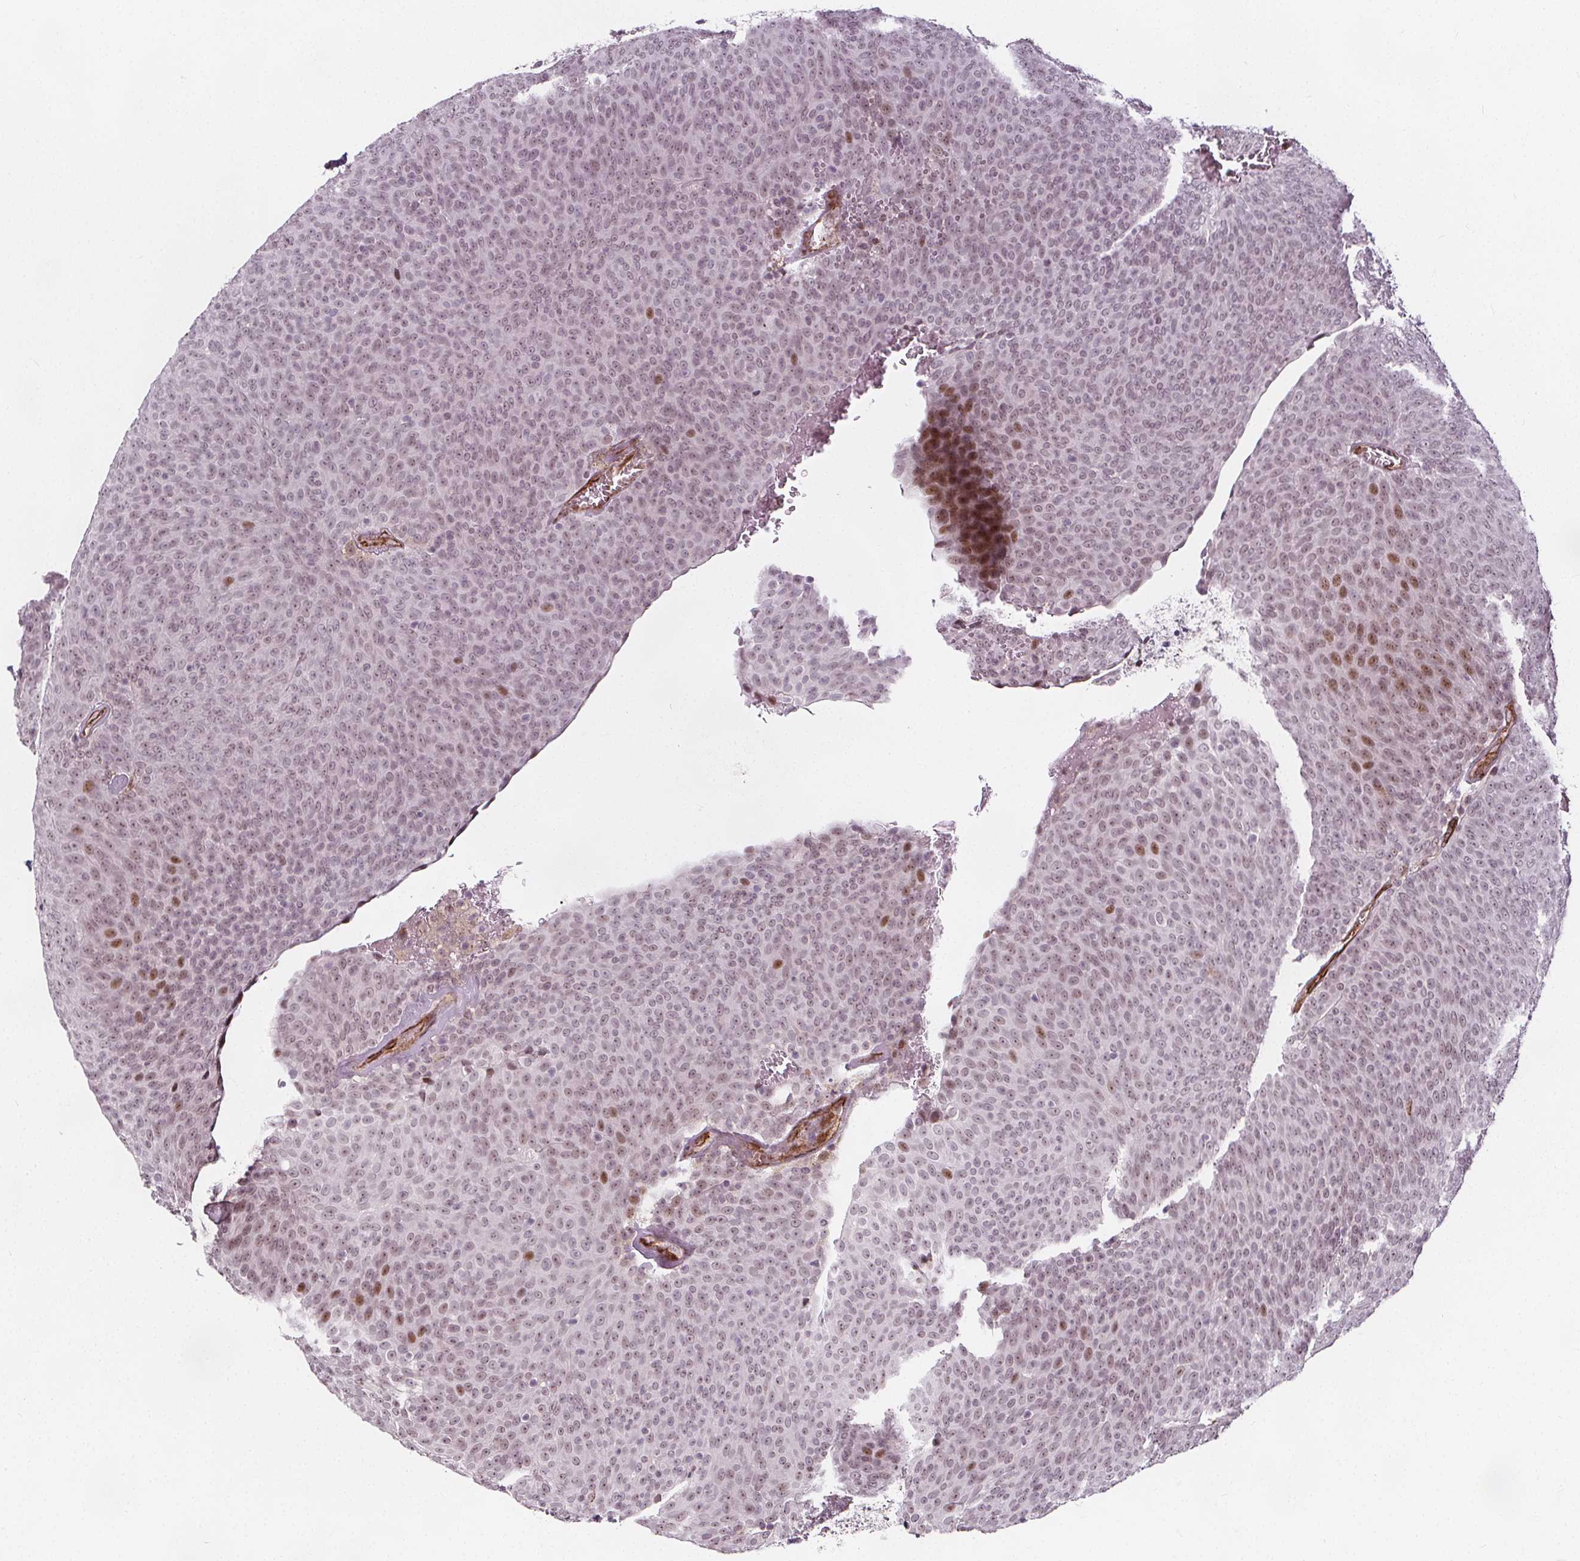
{"staining": {"intensity": "weak", "quantity": "25%-75%", "location": "nuclear"}, "tissue": "urothelial cancer", "cell_type": "Tumor cells", "image_type": "cancer", "snomed": [{"axis": "morphology", "description": "Urothelial carcinoma, Low grade"}, {"axis": "topography", "description": "Urinary bladder"}], "caption": "The photomicrograph displays immunohistochemical staining of urothelial cancer. There is weak nuclear positivity is identified in approximately 25%-75% of tumor cells.", "gene": "HAS1", "patient": {"sex": "male", "age": 77}}